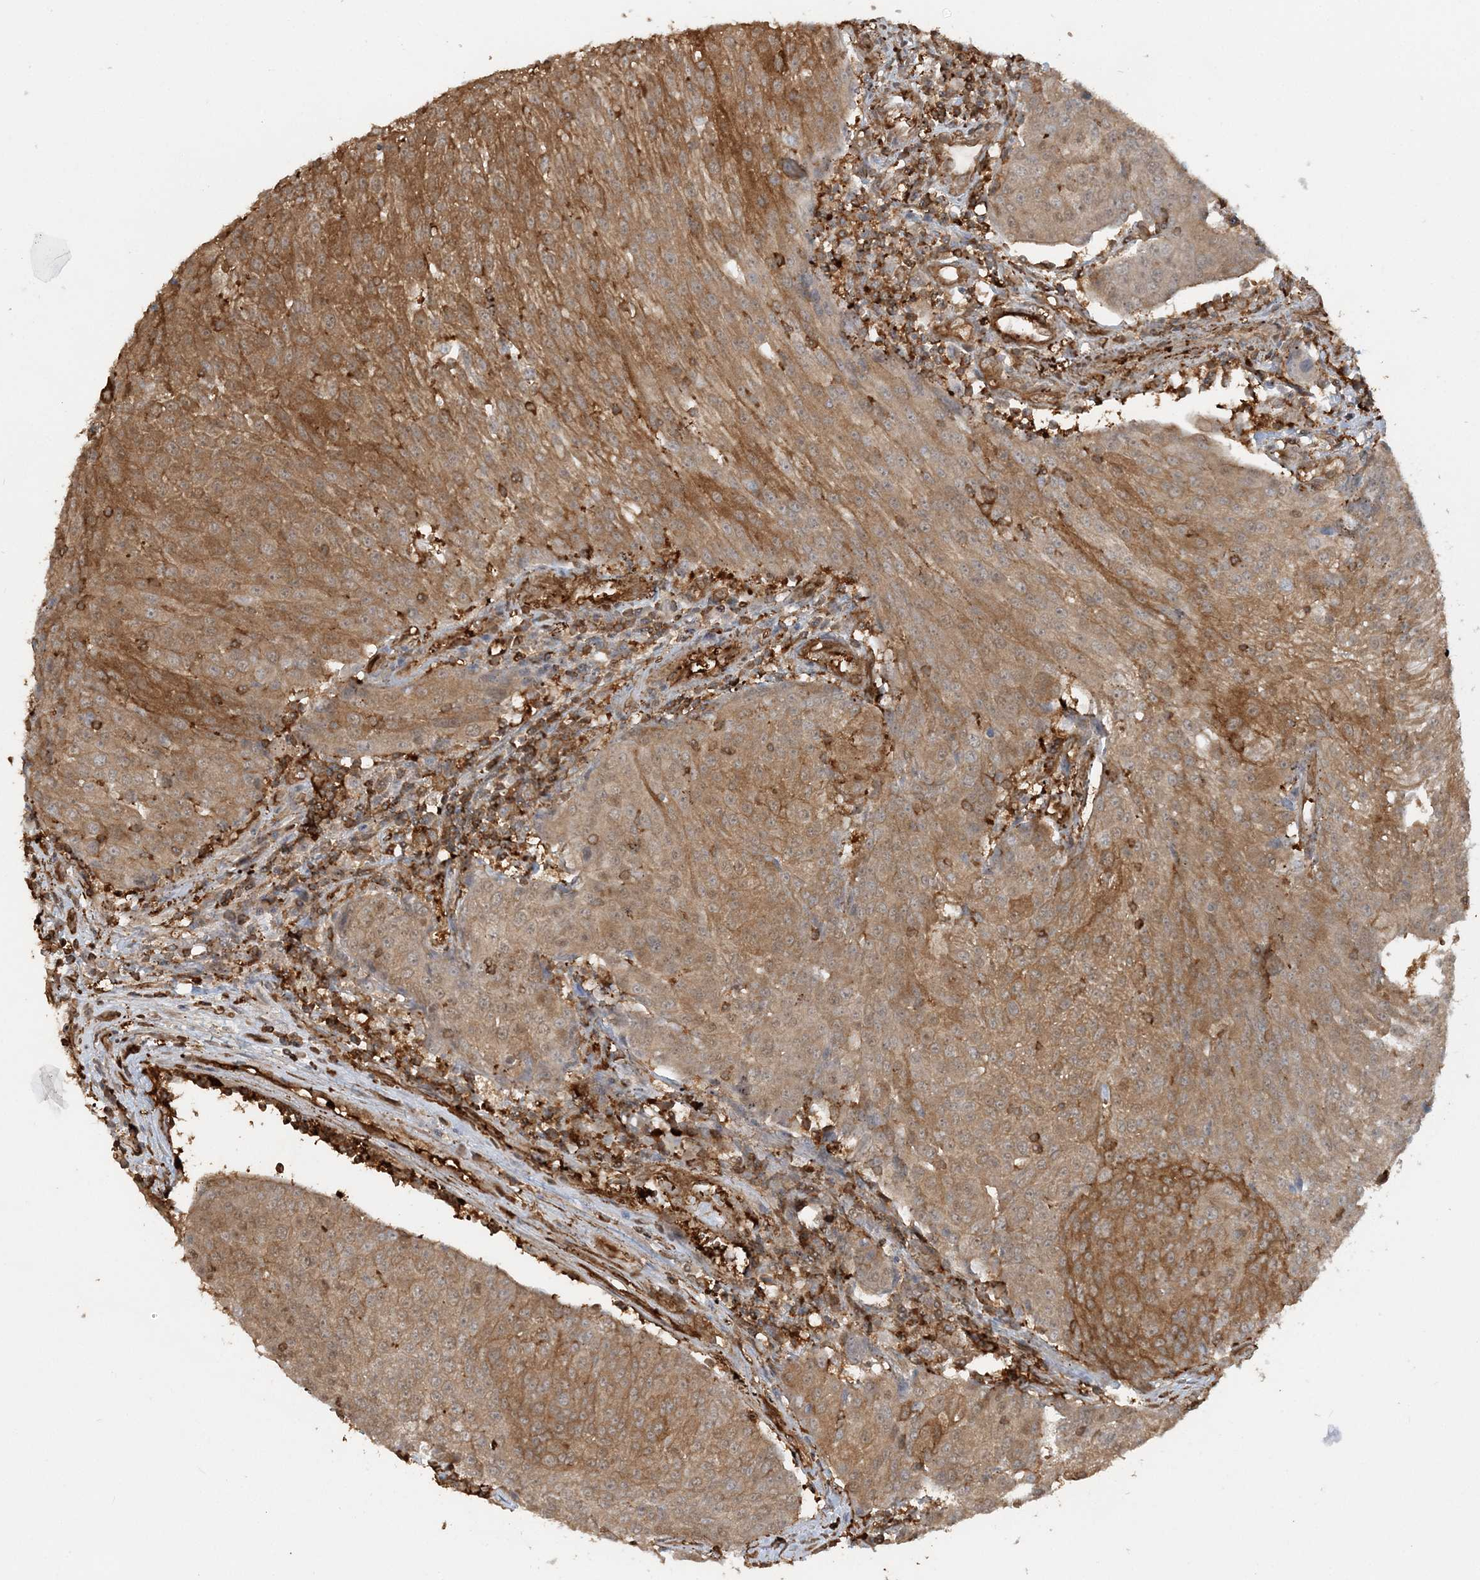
{"staining": {"intensity": "strong", "quantity": ">75%", "location": "cytoplasmic/membranous"}, "tissue": "urothelial cancer", "cell_type": "Tumor cells", "image_type": "cancer", "snomed": [{"axis": "morphology", "description": "Urothelial carcinoma, High grade"}, {"axis": "topography", "description": "Urinary bladder"}], "caption": "IHC of human urothelial carcinoma (high-grade) shows high levels of strong cytoplasmic/membranous expression in about >75% of tumor cells. (Stains: DAB in brown, nuclei in blue, Microscopy: brightfield microscopy at high magnification).", "gene": "DSTN", "patient": {"sex": "female", "age": 85}}